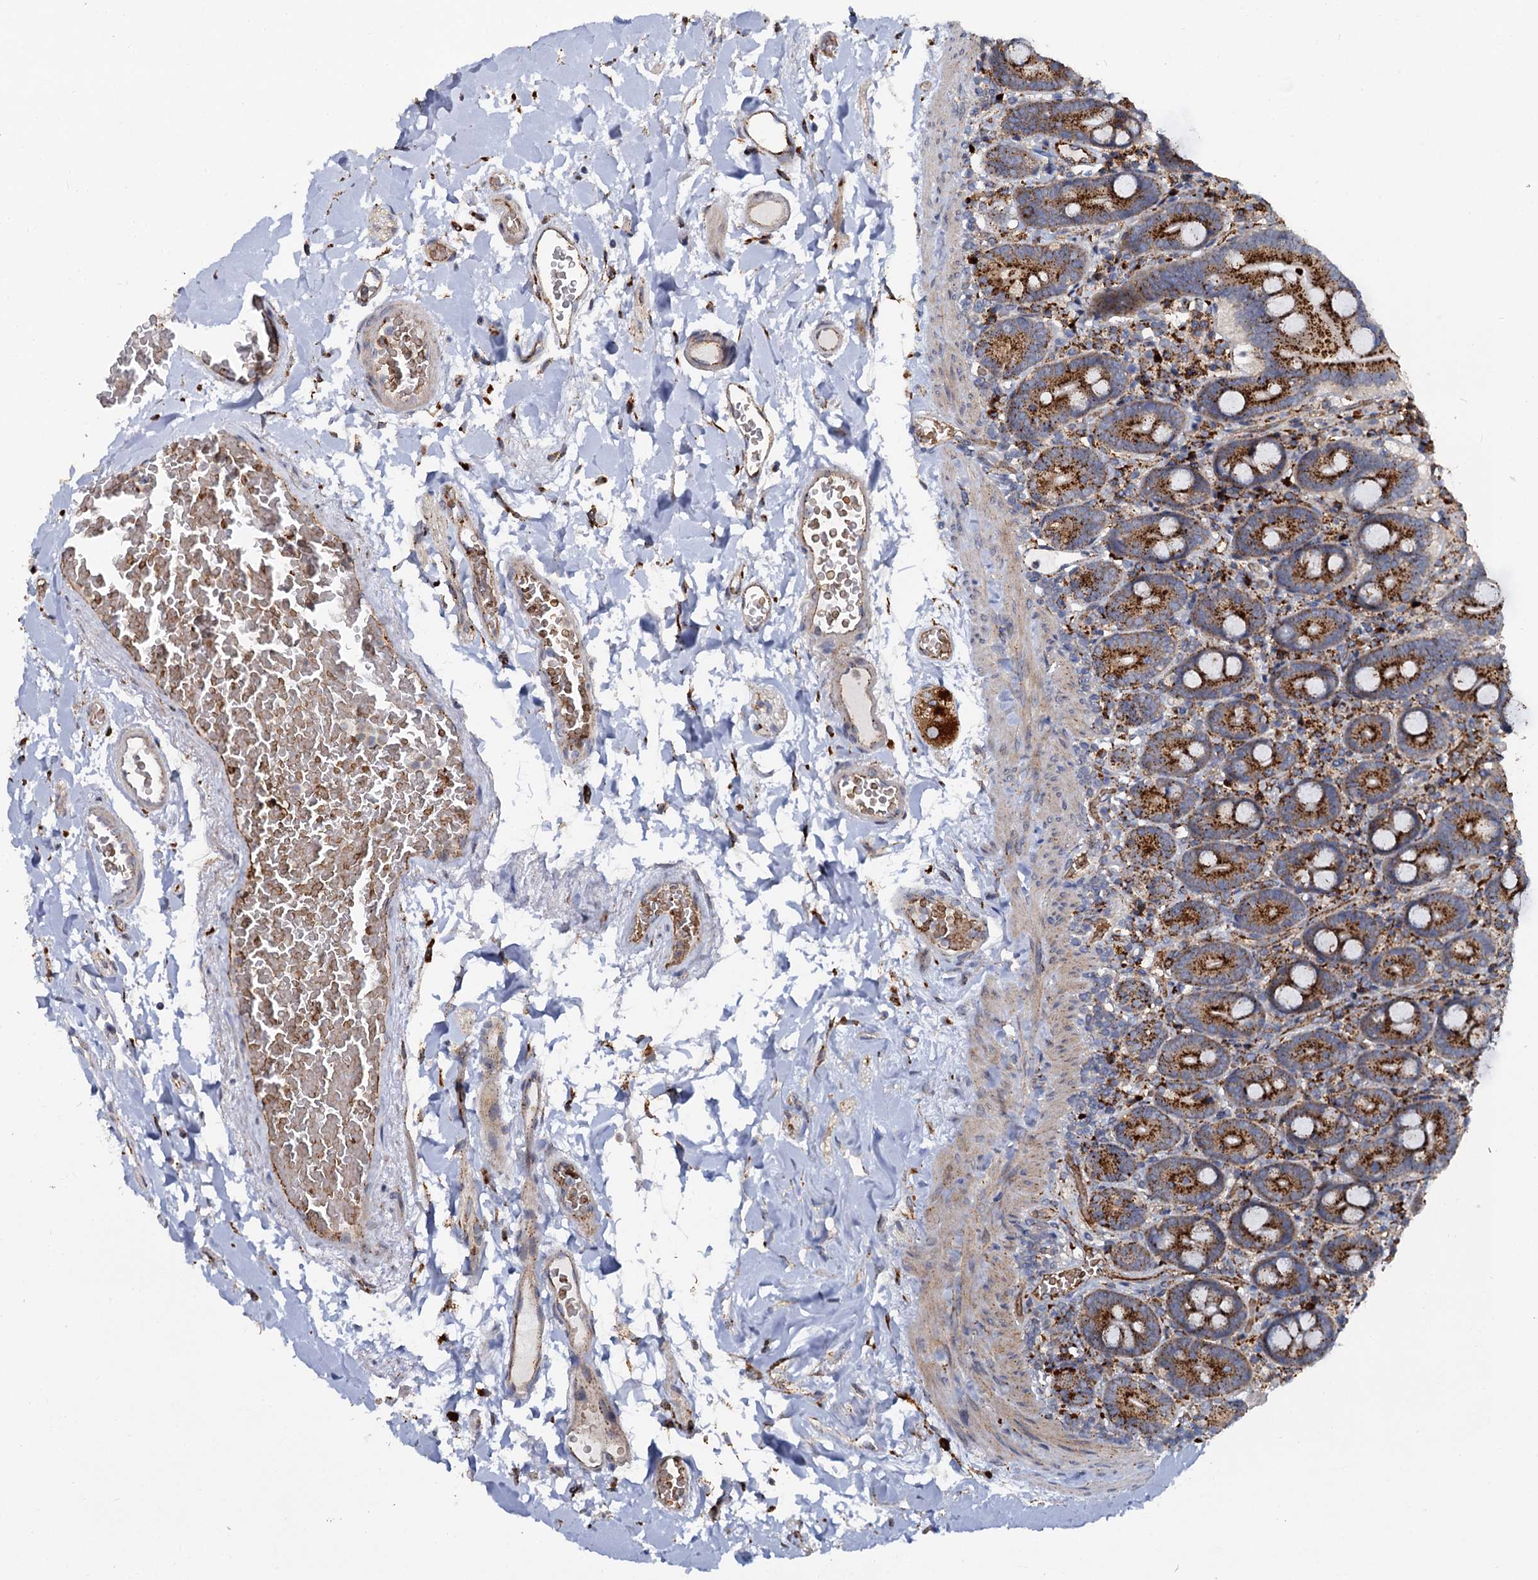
{"staining": {"intensity": "strong", "quantity": ">75%", "location": "cytoplasmic/membranous"}, "tissue": "duodenum", "cell_type": "Glandular cells", "image_type": "normal", "snomed": [{"axis": "morphology", "description": "Normal tissue, NOS"}, {"axis": "topography", "description": "Duodenum"}], "caption": "An immunohistochemistry photomicrograph of normal tissue is shown. Protein staining in brown shows strong cytoplasmic/membranous positivity in duodenum within glandular cells.", "gene": "GBA1", "patient": {"sex": "male", "age": 55}}